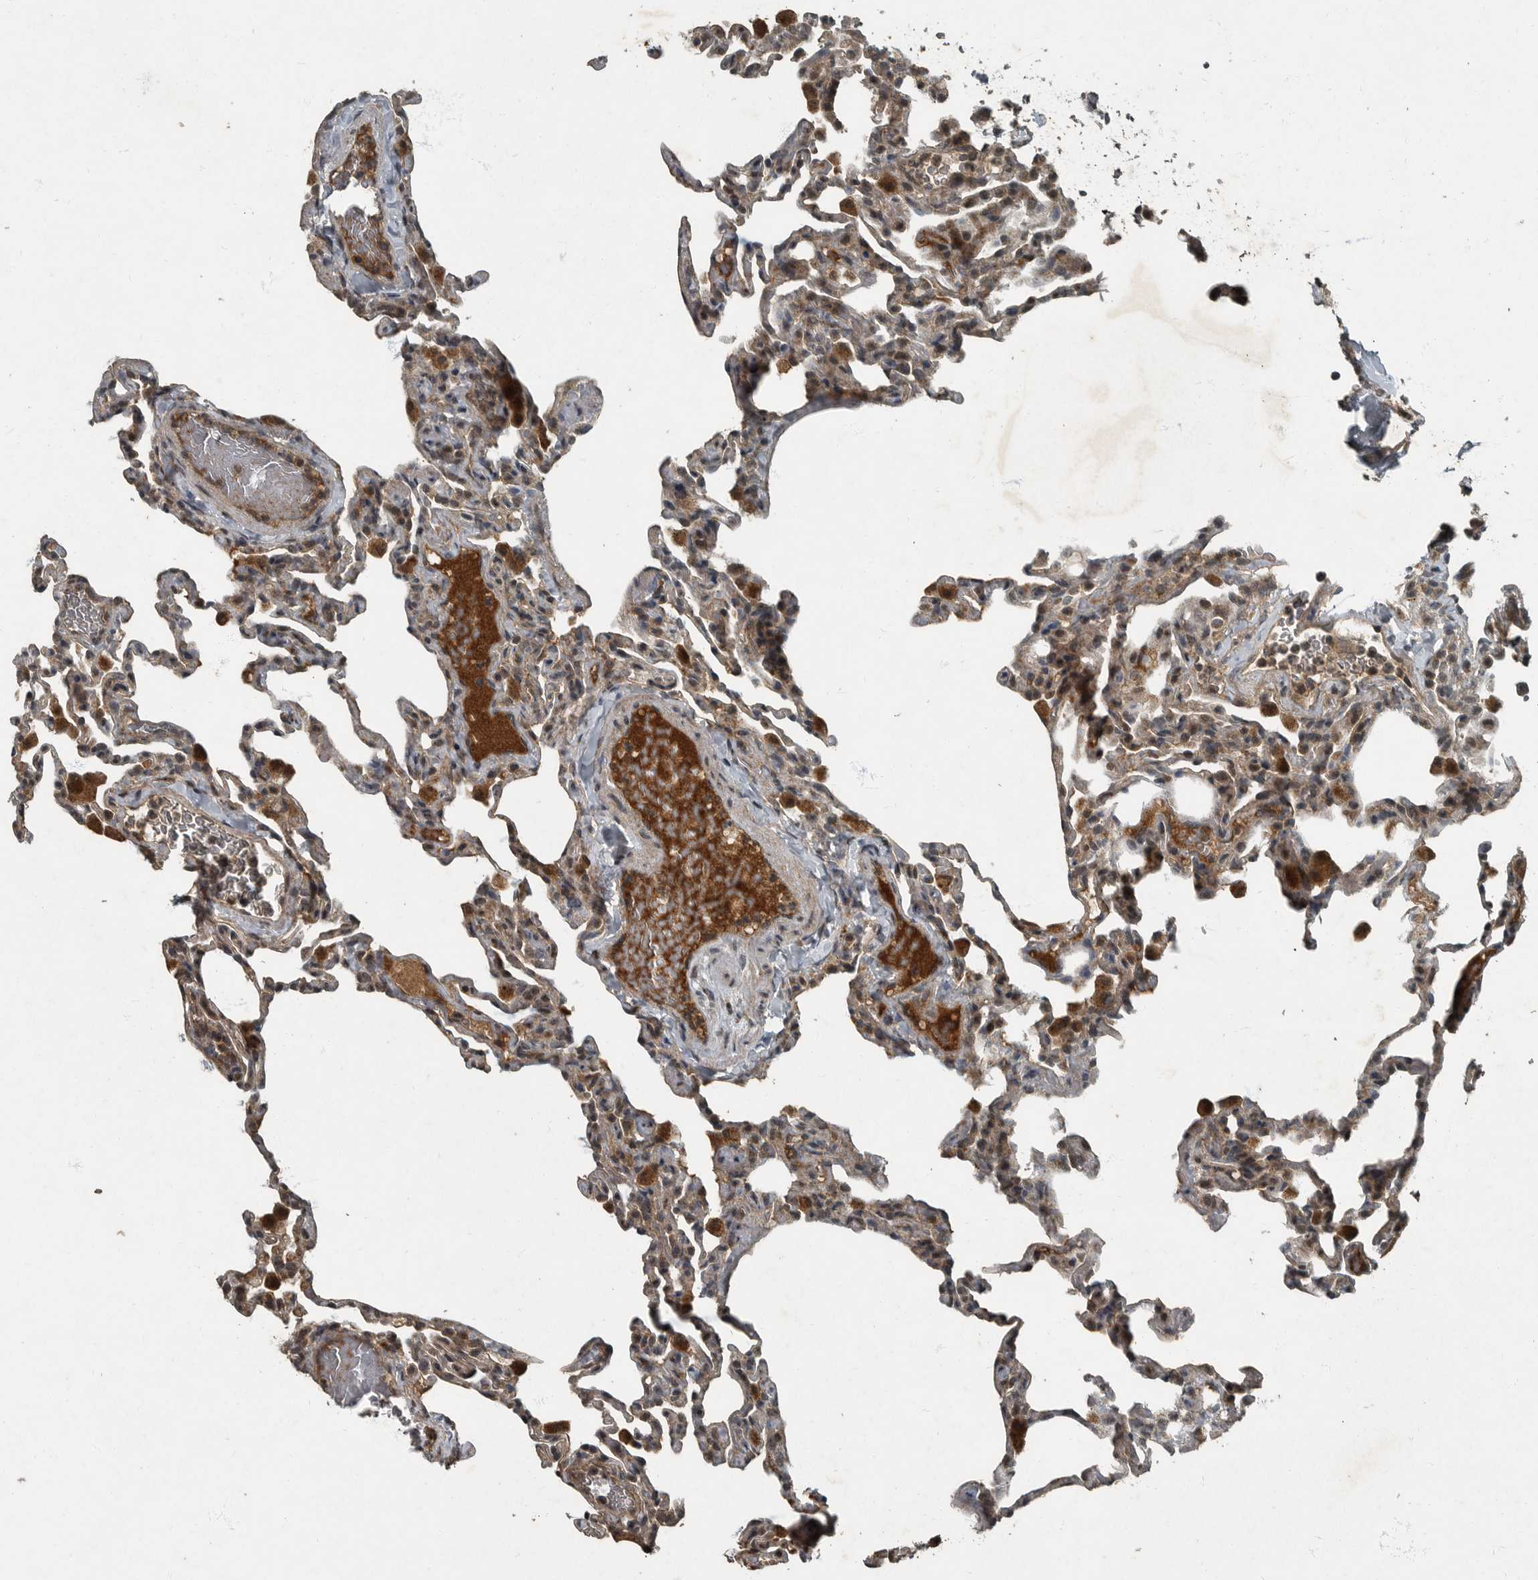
{"staining": {"intensity": "moderate", "quantity": "<25%", "location": "cytoplasmic/membranous"}, "tissue": "lung", "cell_type": "Alveolar cells", "image_type": "normal", "snomed": [{"axis": "morphology", "description": "Normal tissue, NOS"}, {"axis": "topography", "description": "Lung"}], "caption": "Lung stained with DAB immunohistochemistry shows low levels of moderate cytoplasmic/membranous positivity in approximately <25% of alveolar cells. Using DAB (3,3'-diaminobenzidine) (brown) and hematoxylin (blue) stains, captured at high magnification using brightfield microscopy.", "gene": "FOXO1", "patient": {"sex": "male", "age": 20}}